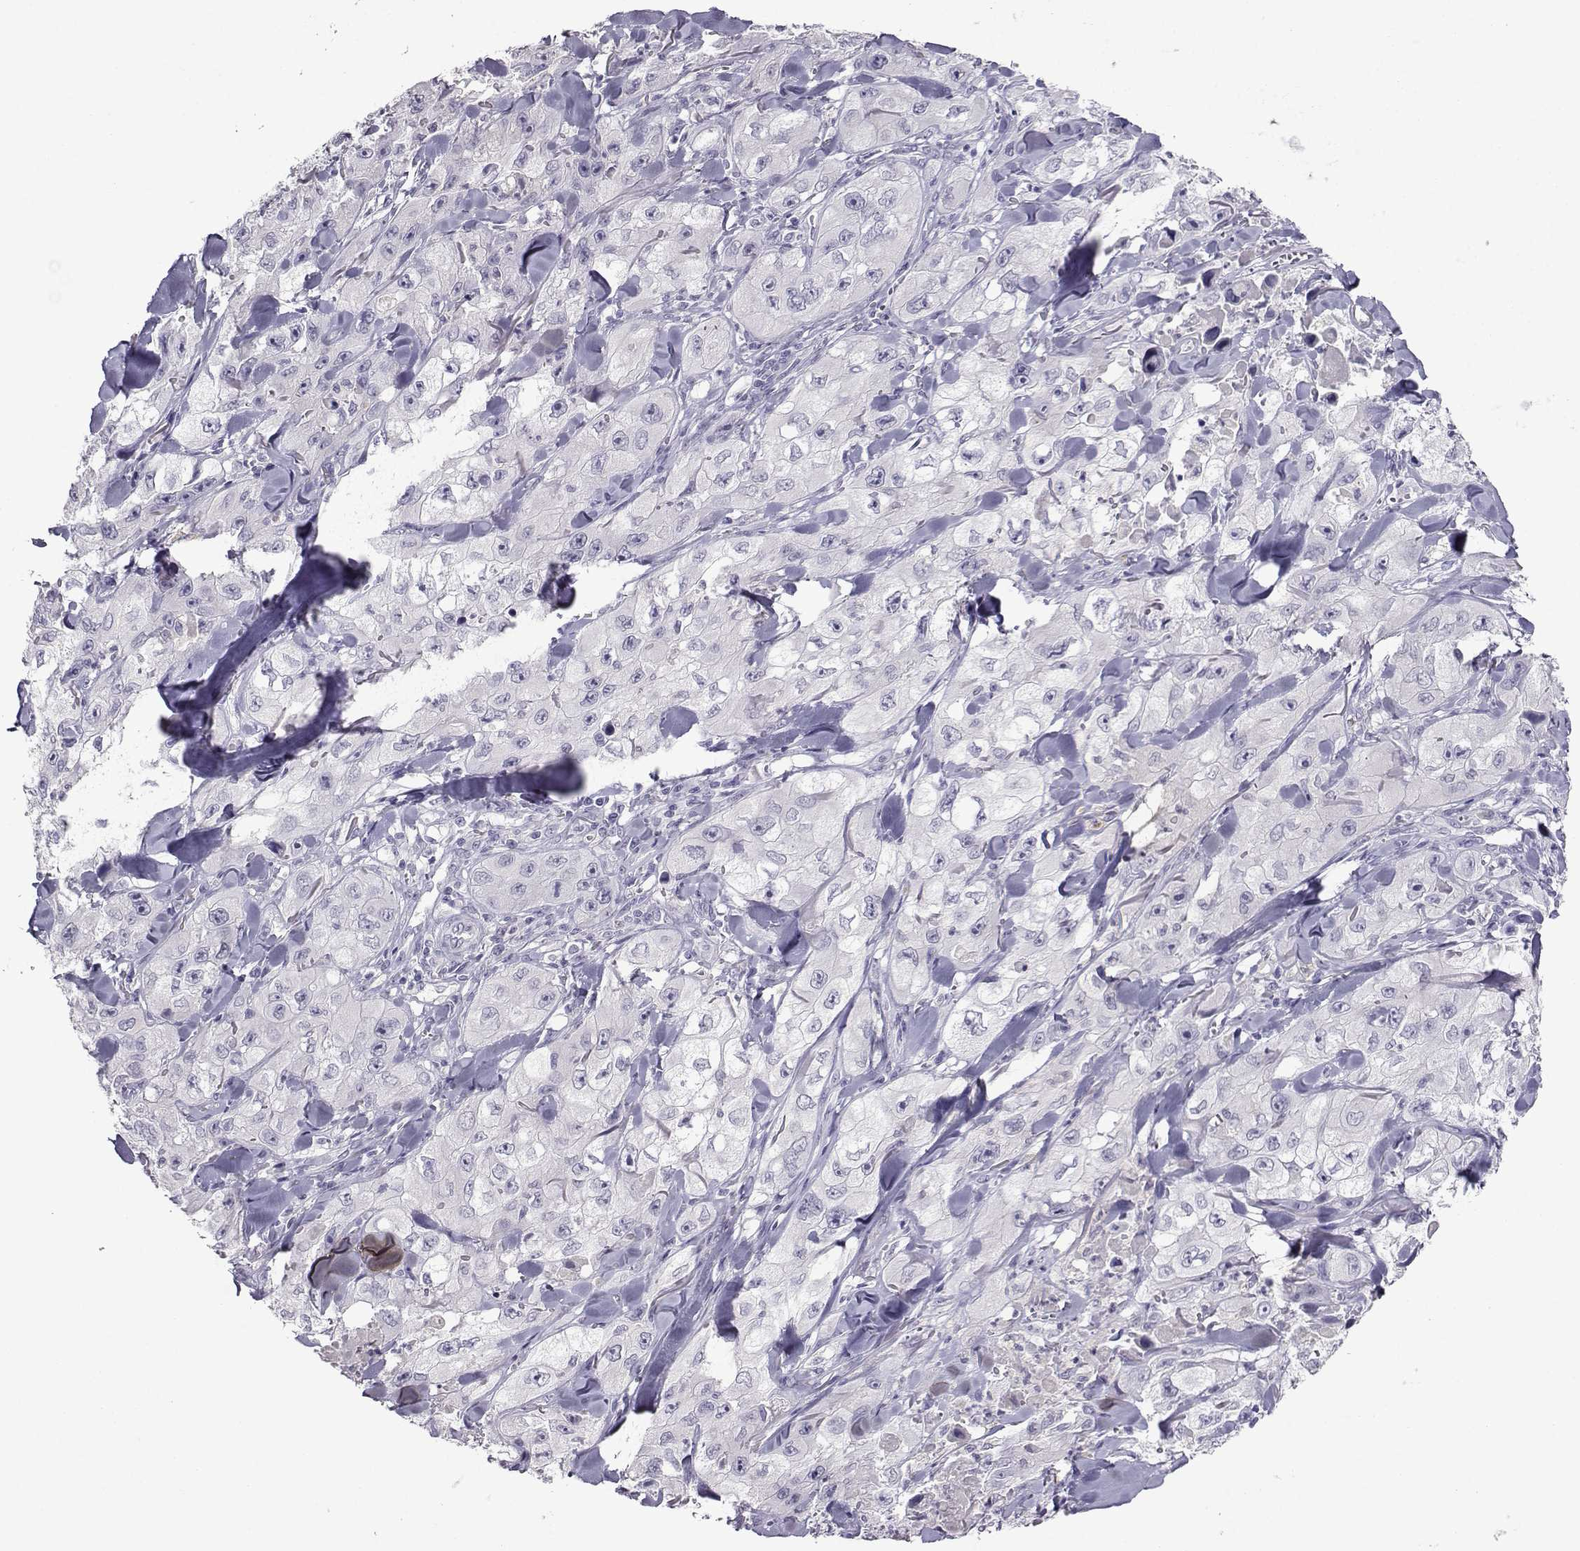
{"staining": {"intensity": "negative", "quantity": "none", "location": "none"}, "tissue": "skin cancer", "cell_type": "Tumor cells", "image_type": "cancer", "snomed": [{"axis": "morphology", "description": "Squamous cell carcinoma, NOS"}, {"axis": "topography", "description": "Skin"}, {"axis": "topography", "description": "Subcutis"}], "caption": "Immunohistochemistry (IHC) of skin cancer demonstrates no staining in tumor cells. (DAB immunohistochemistry with hematoxylin counter stain).", "gene": "CRYBB1", "patient": {"sex": "male", "age": 73}}